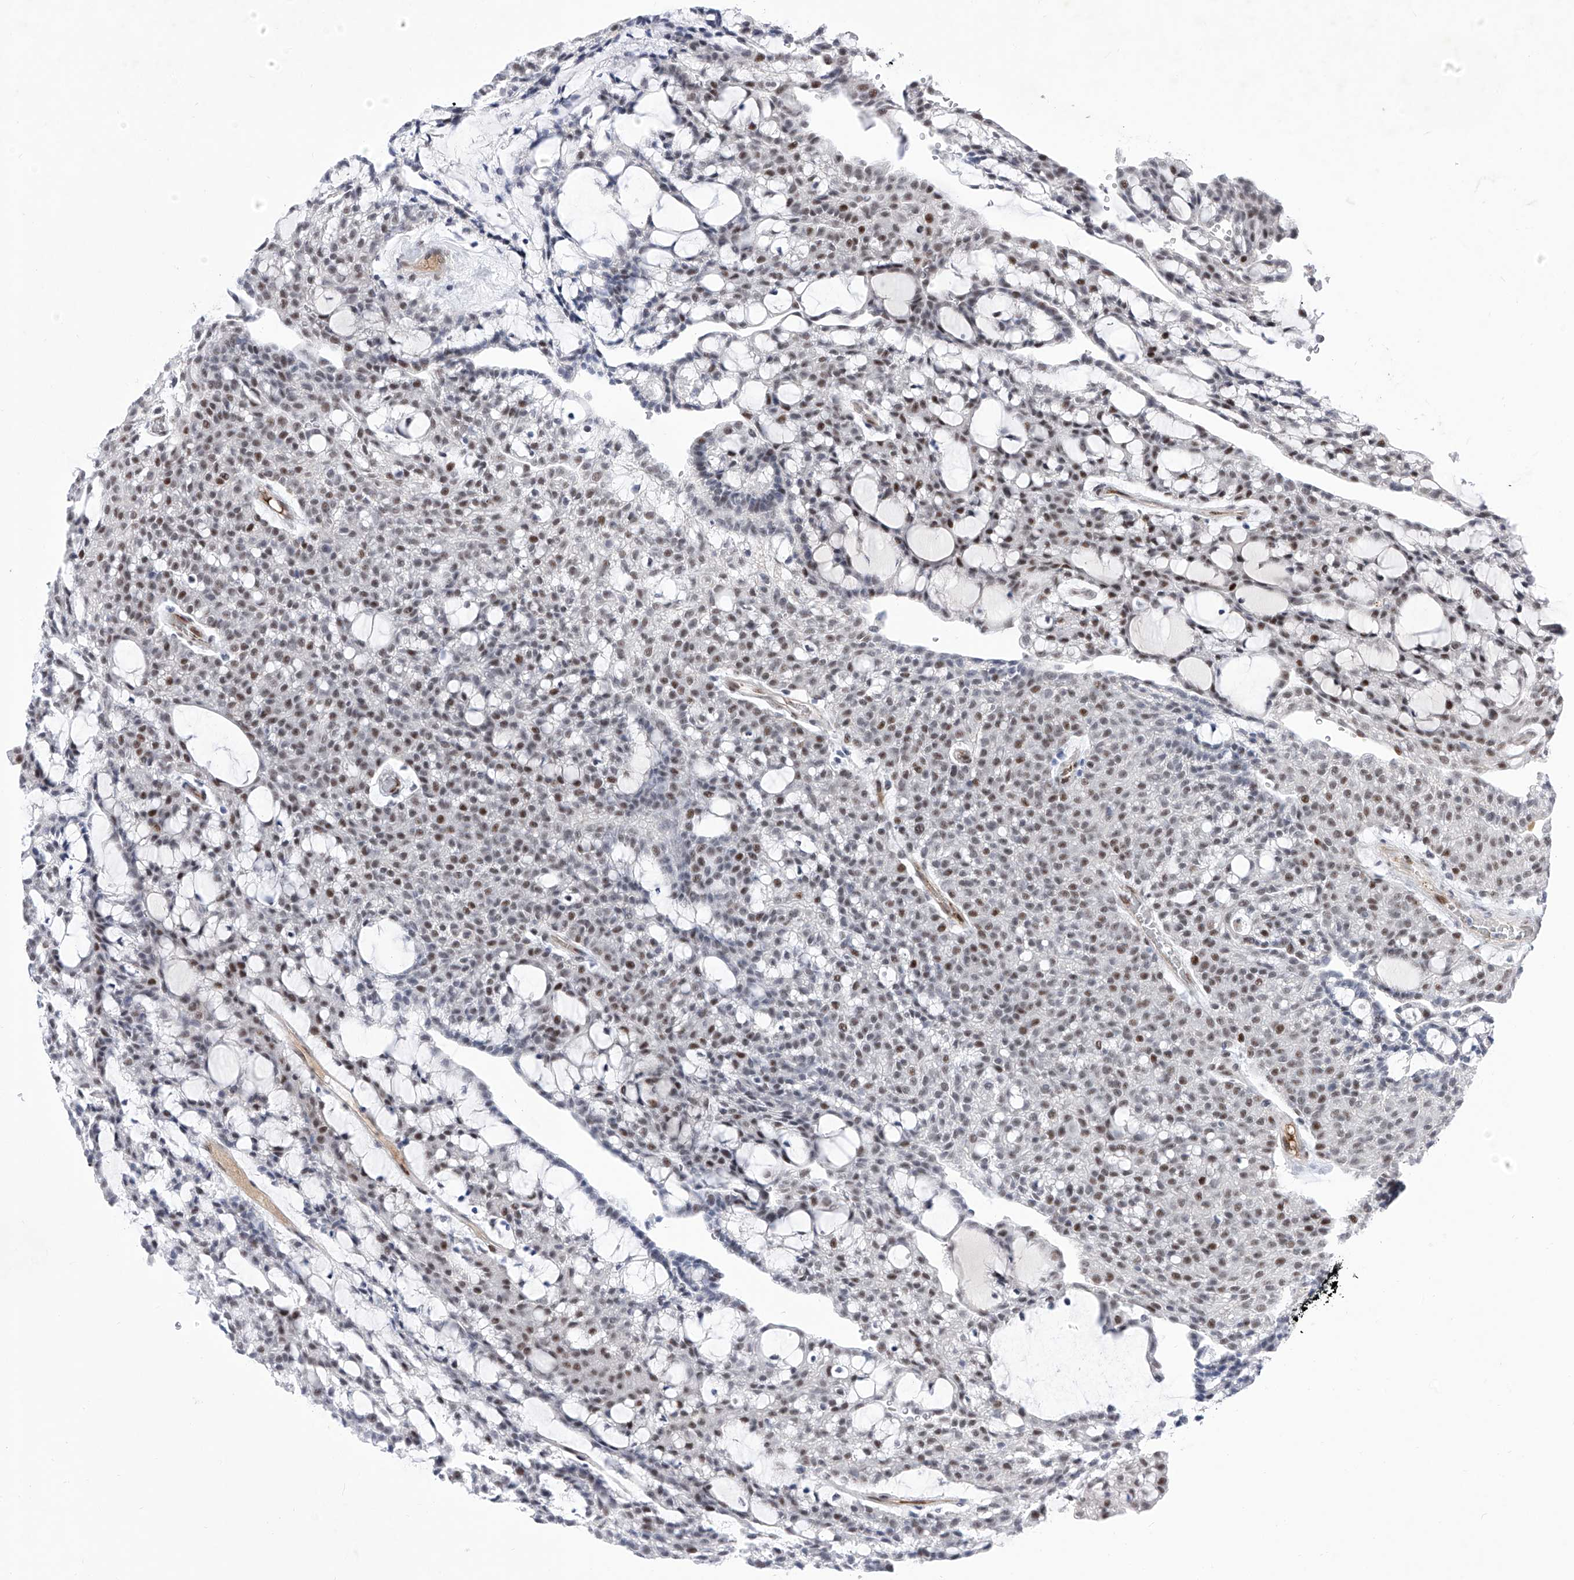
{"staining": {"intensity": "moderate", "quantity": "<25%", "location": "cytoplasmic/membranous"}, "tissue": "renal cancer", "cell_type": "Tumor cells", "image_type": "cancer", "snomed": [{"axis": "morphology", "description": "Adenocarcinoma, NOS"}, {"axis": "topography", "description": "Kidney"}], "caption": "DAB (3,3'-diaminobenzidine) immunohistochemical staining of human renal adenocarcinoma displays moderate cytoplasmic/membranous protein staining in approximately <25% of tumor cells.", "gene": "ATN1", "patient": {"sex": "male", "age": 63}}